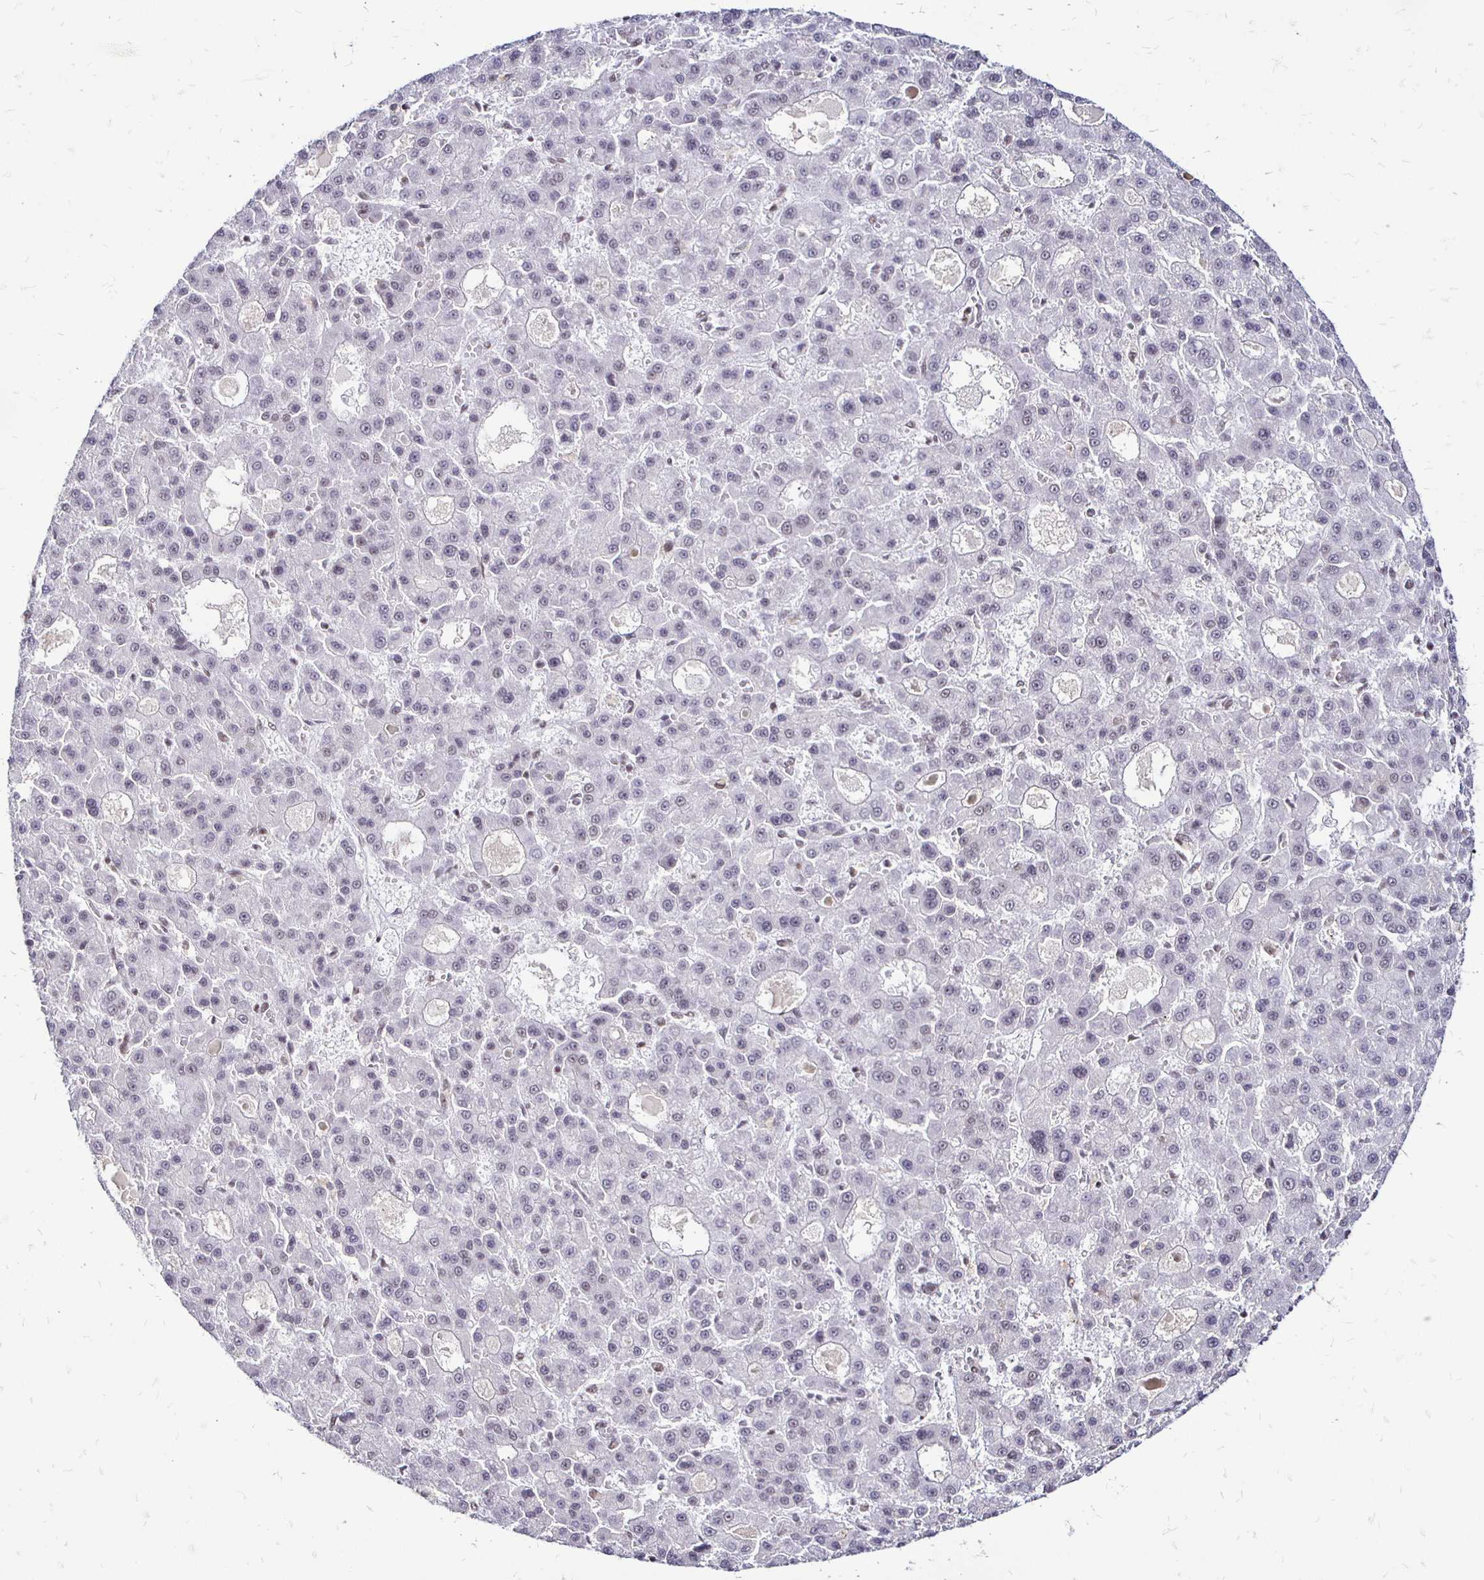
{"staining": {"intensity": "negative", "quantity": "none", "location": "none"}, "tissue": "liver cancer", "cell_type": "Tumor cells", "image_type": "cancer", "snomed": [{"axis": "morphology", "description": "Carcinoma, Hepatocellular, NOS"}, {"axis": "topography", "description": "Liver"}], "caption": "Image shows no significant protein positivity in tumor cells of liver cancer (hepatocellular carcinoma).", "gene": "SIN3A", "patient": {"sex": "male", "age": 70}}